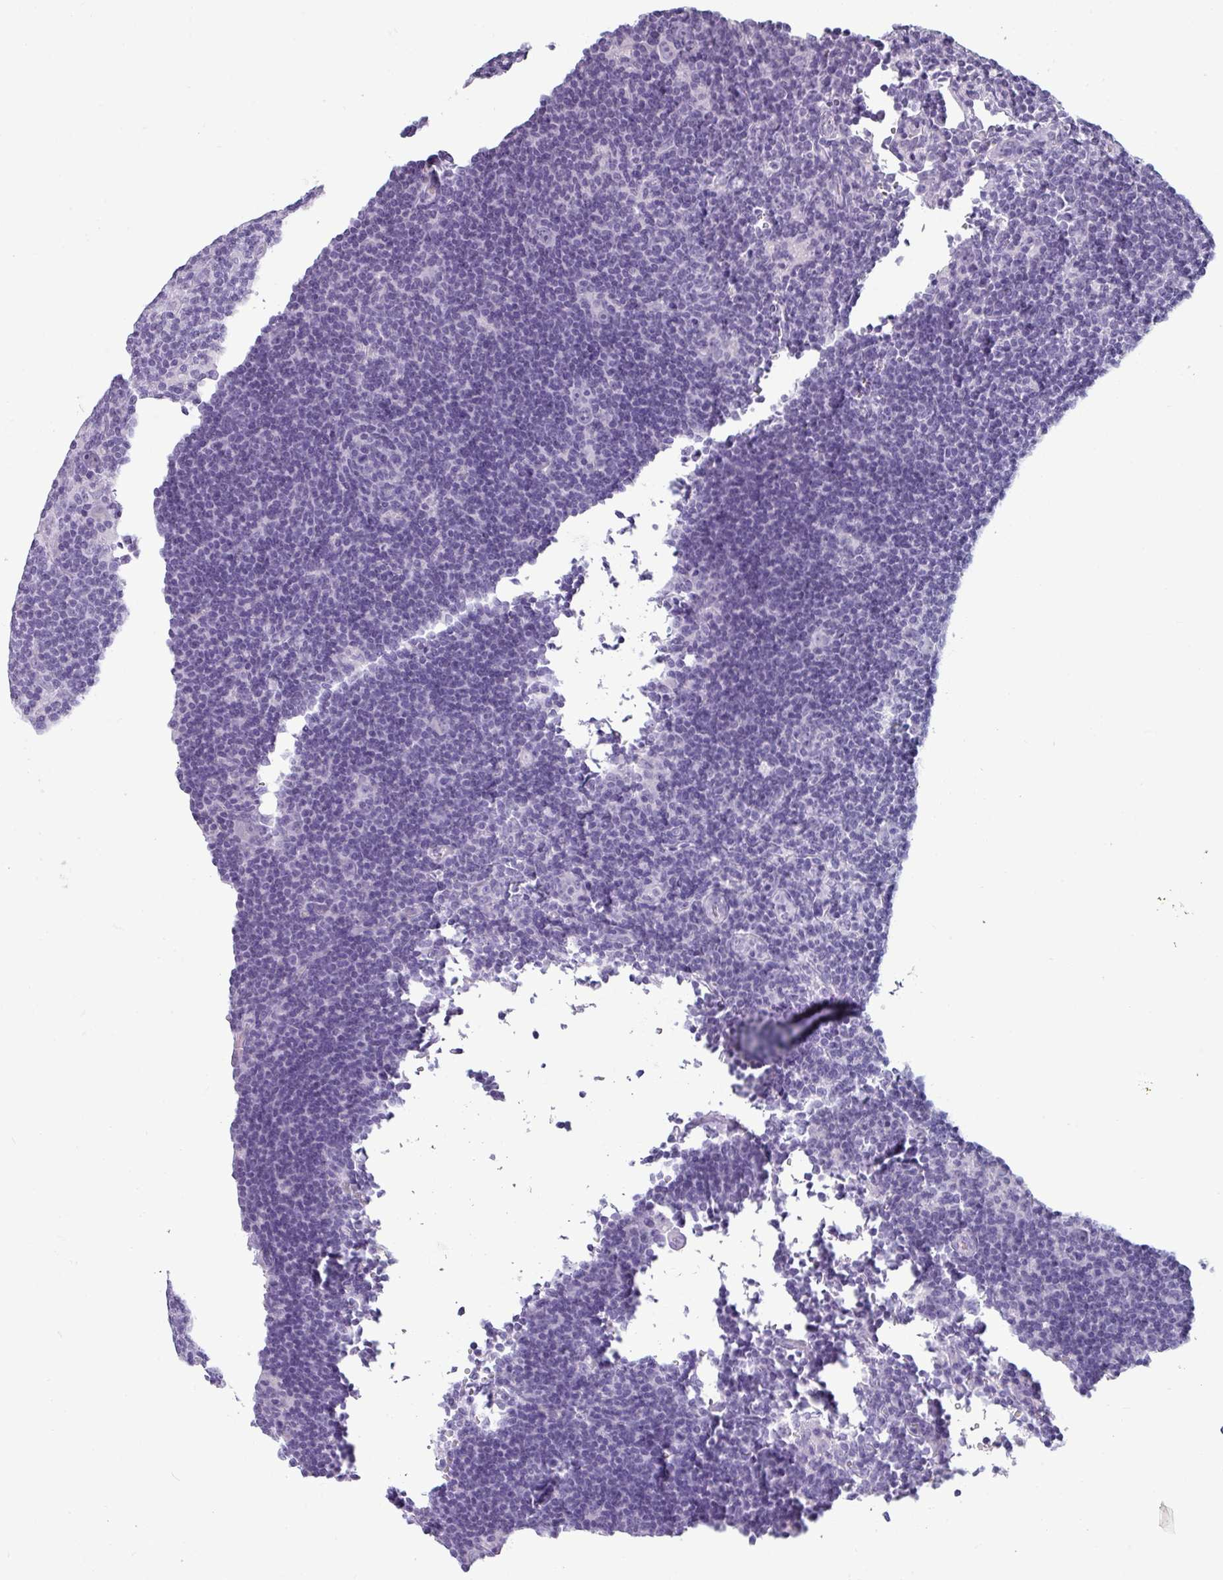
{"staining": {"intensity": "negative", "quantity": "none", "location": "none"}, "tissue": "lymphoma", "cell_type": "Tumor cells", "image_type": "cancer", "snomed": [{"axis": "morphology", "description": "Hodgkin's disease, NOS"}, {"axis": "topography", "description": "Lymph node"}], "caption": "Immunohistochemistry (IHC) micrograph of human lymphoma stained for a protein (brown), which exhibits no staining in tumor cells.", "gene": "CRYBB2", "patient": {"sex": "female", "age": 57}}